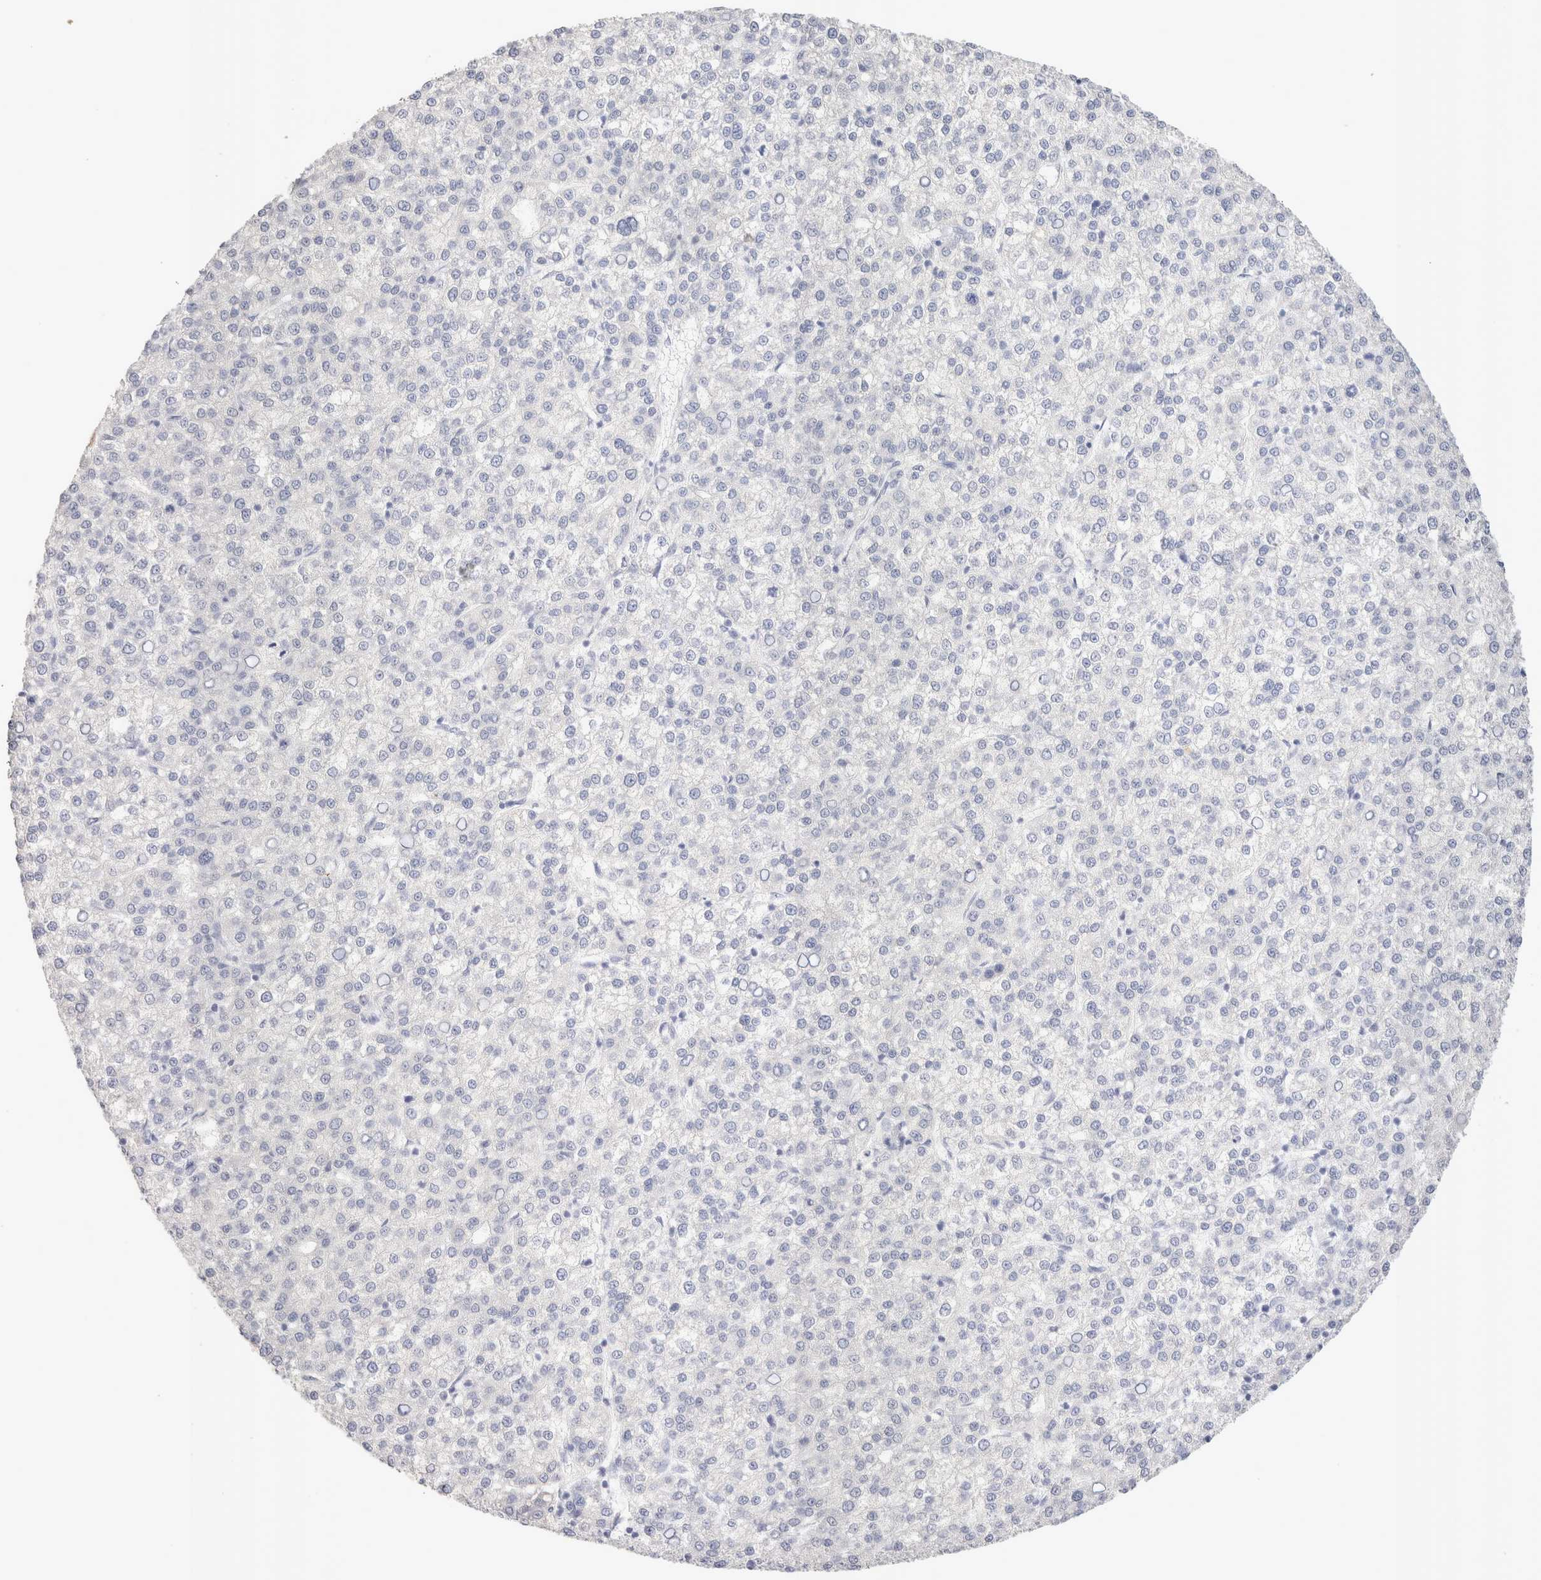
{"staining": {"intensity": "negative", "quantity": "none", "location": "none"}, "tissue": "liver cancer", "cell_type": "Tumor cells", "image_type": "cancer", "snomed": [{"axis": "morphology", "description": "Carcinoma, Hepatocellular, NOS"}, {"axis": "topography", "description": "Liver"}], "caption": "This histopathology image is of liver cancer (hepatocellular carcinoma) stained with IHC to label a protein in brown with the nuclei are counter-stained blue. There is no expression in tumor cells.", "gene": "EPCAM", "patient": {"sex": "female", "age": 58}}